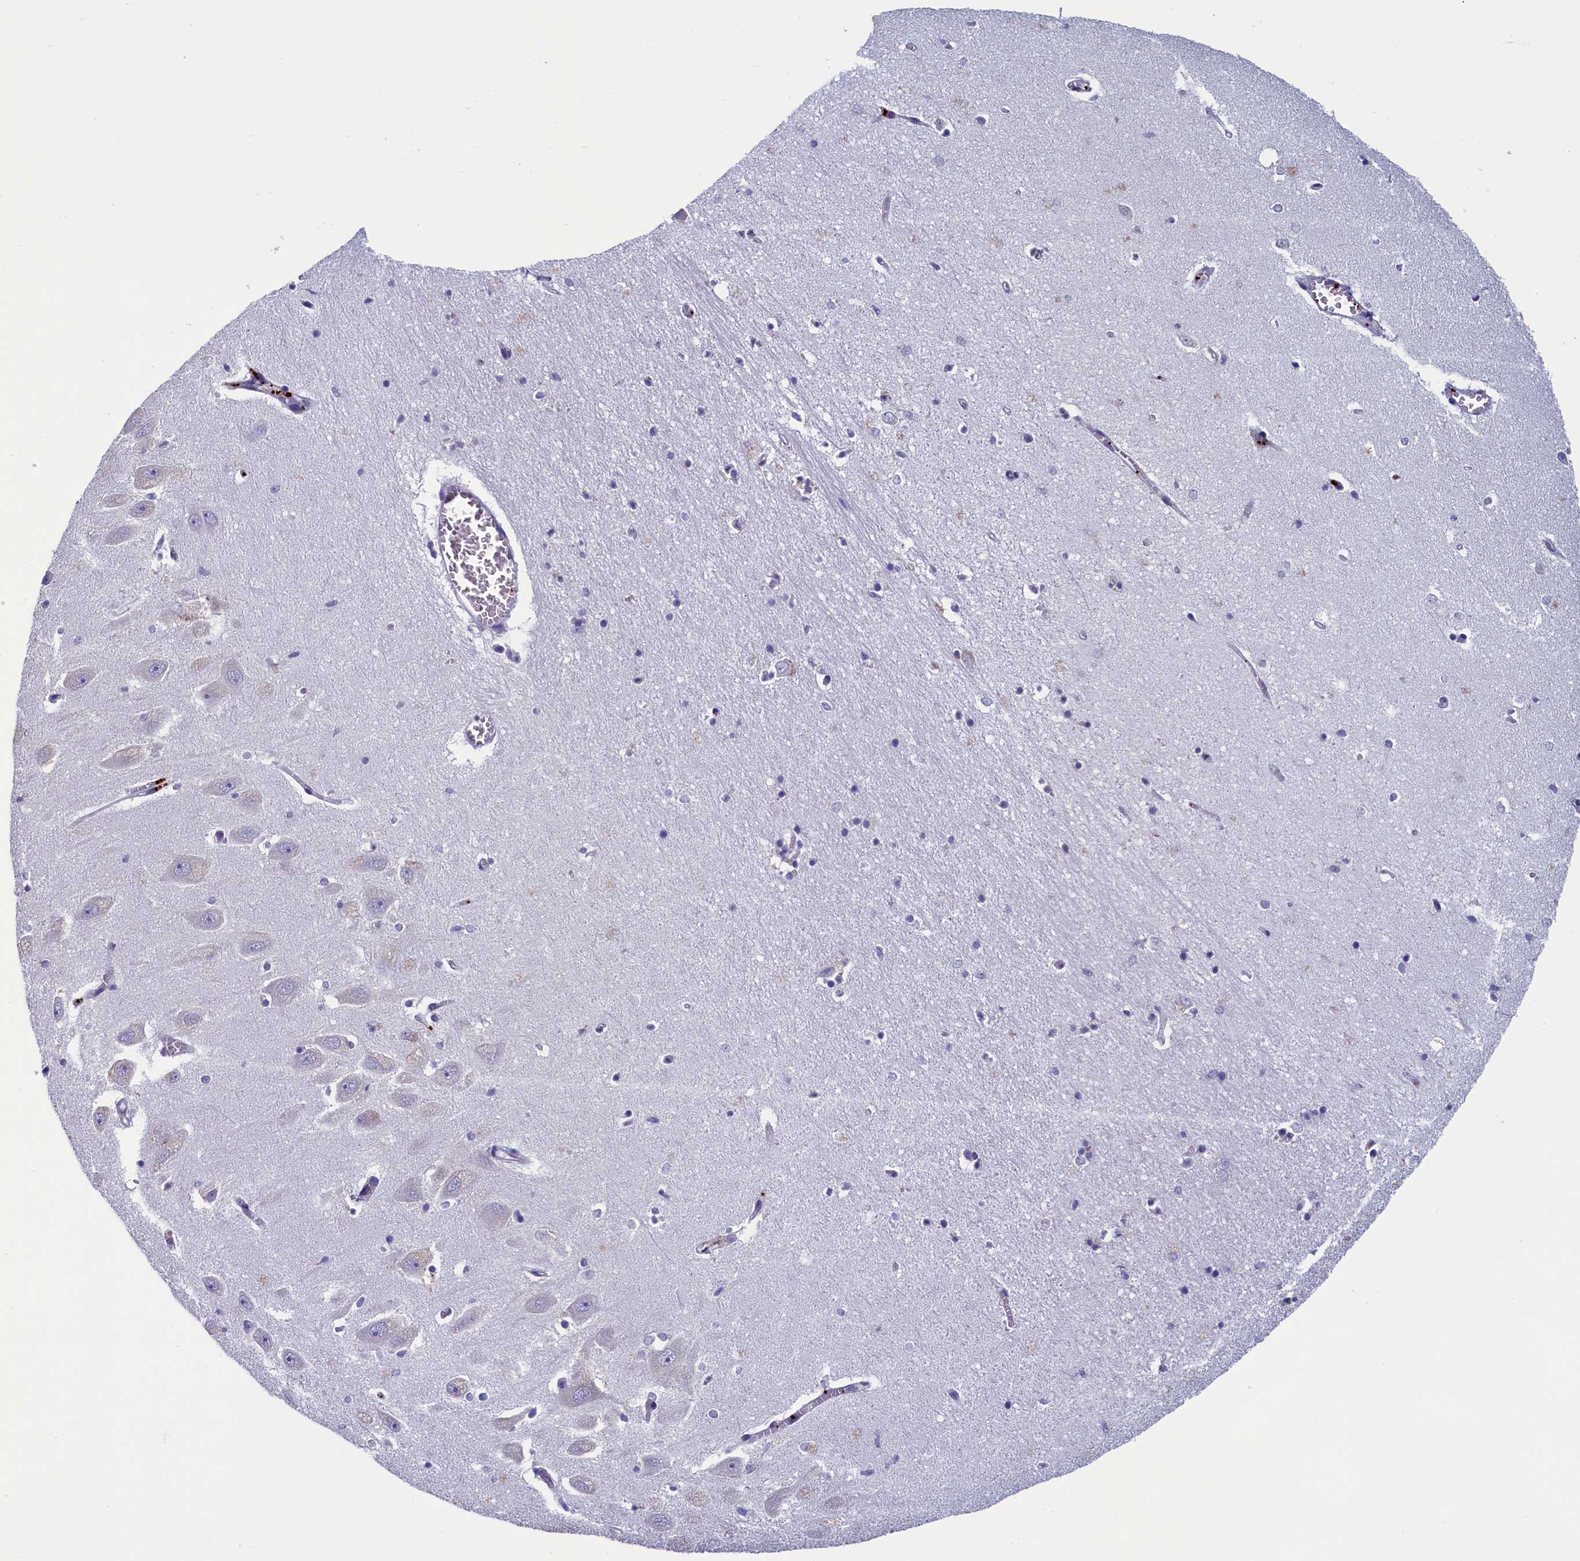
{"staining": {"intensity": "negative", "quantity": "none", "location": "none"}, "tissue": "hippocampus", "cell_type": "Glial cells", "image_type": "normal", "snomed": [{"axis": "morphology", "description": "Normal tissue, NOS"}, {"axis": "topography", "description": "Hippocampus"}], "caption": "The photomicrograph exhibits no significant expression in glial cells of hippocampus. (IHC, brightfield microscopy, high magnification).", "gene": "AIFM2", "patient": {"sex": "female", "age": 64}}